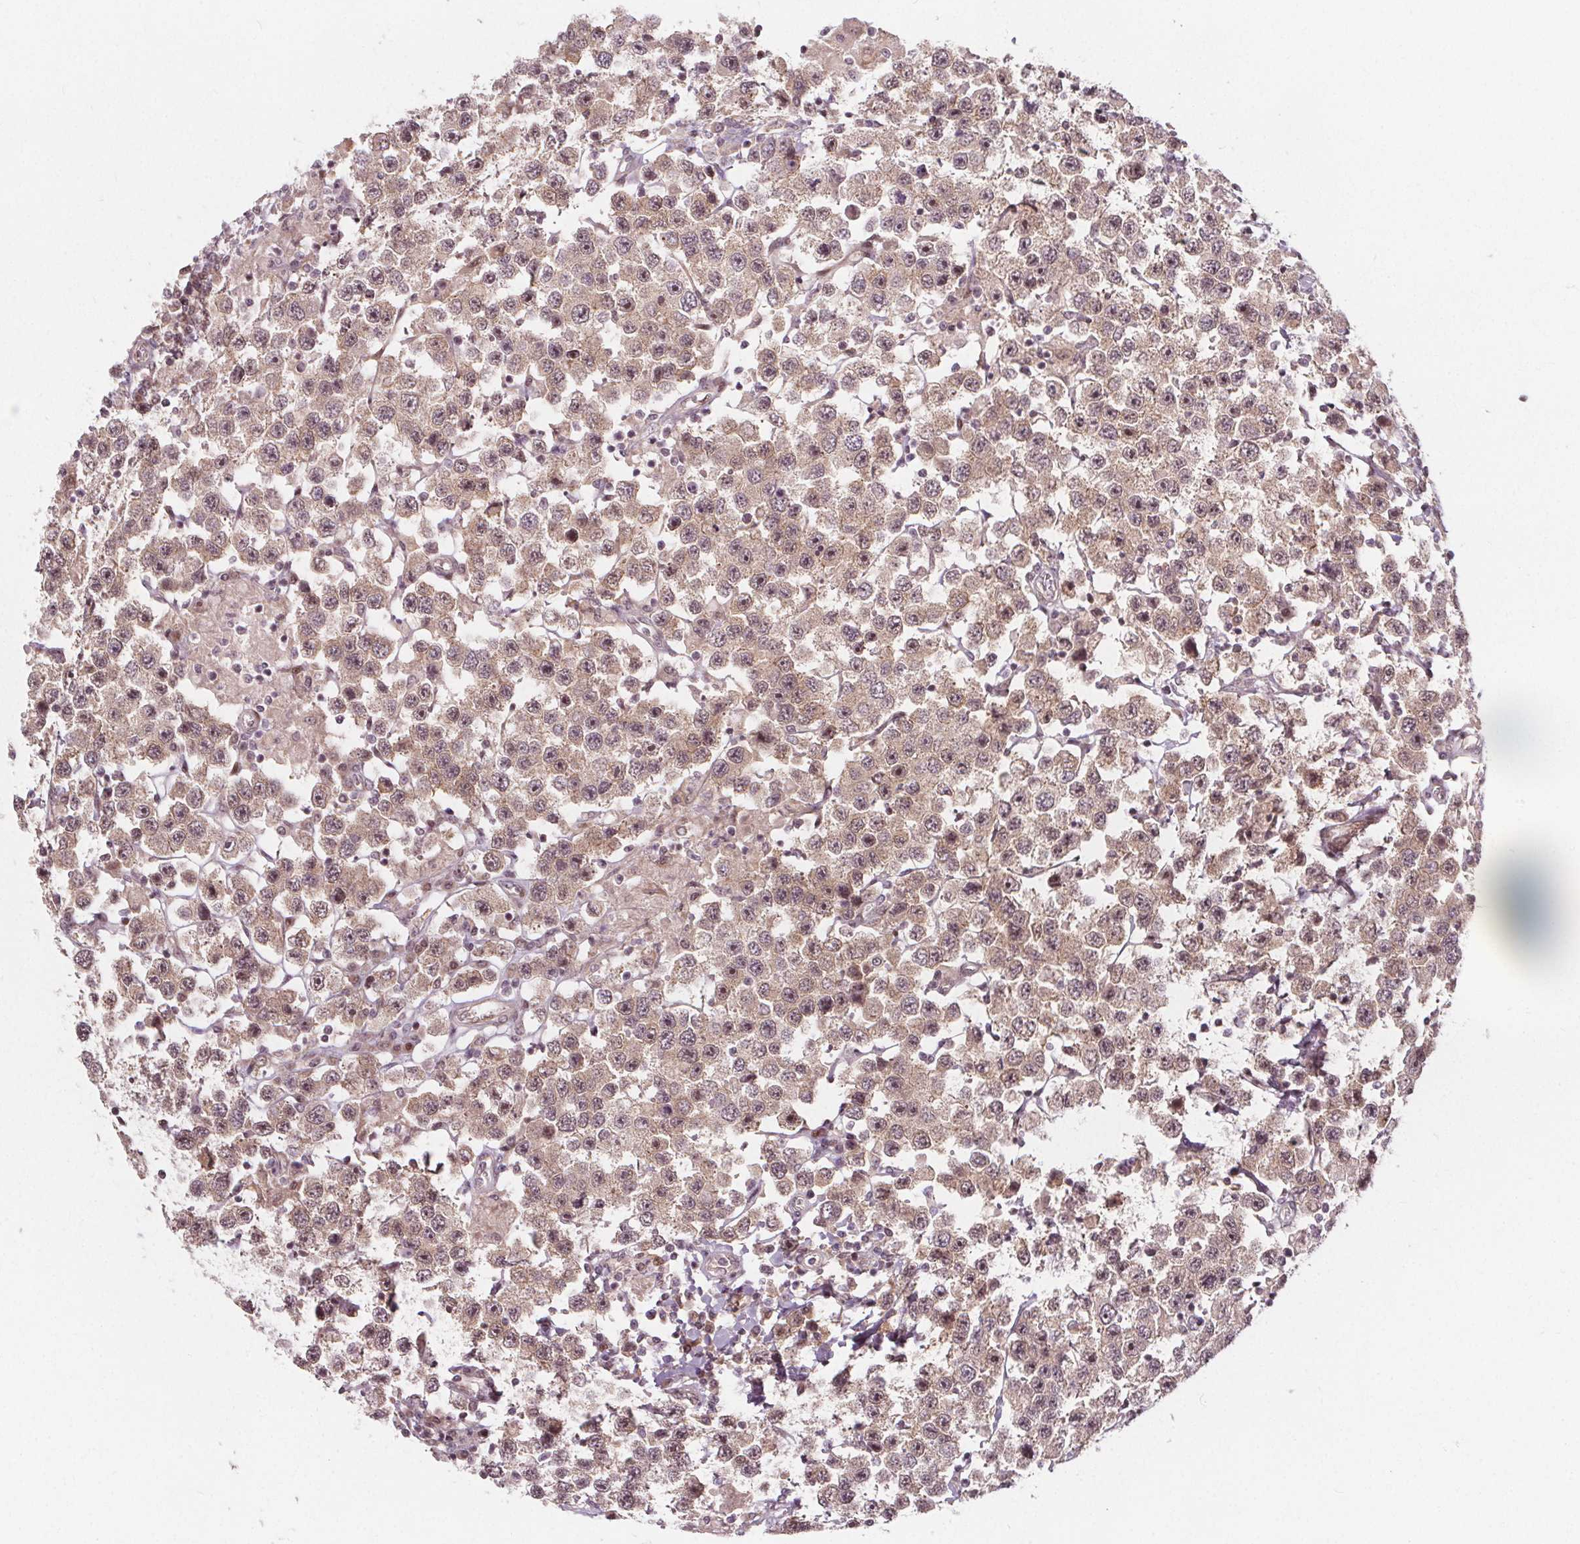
{"staining": {"intensity": "weak", "quantity": ">75%", "location": "cytoplasmic/membranous,nuclear"}, "tissue": "testis cancer", "cell_type": "Tumor cells", "image_type": "cancer", "snomed": [{"axis": "morphology", "description": "Seminoma, NOS"}, {"axis": "topography", "description": "Testis"}], "caption": "IHC histopathology image of human seminoma (testis) stained for a protein (brown), which exhibits low levels of weak cytoplasmic/membranous and nuclear staining in approximately >75% of tumor cells.", "gene": "AKT1S1", "patient": {"sex": "male", "age": 45}}